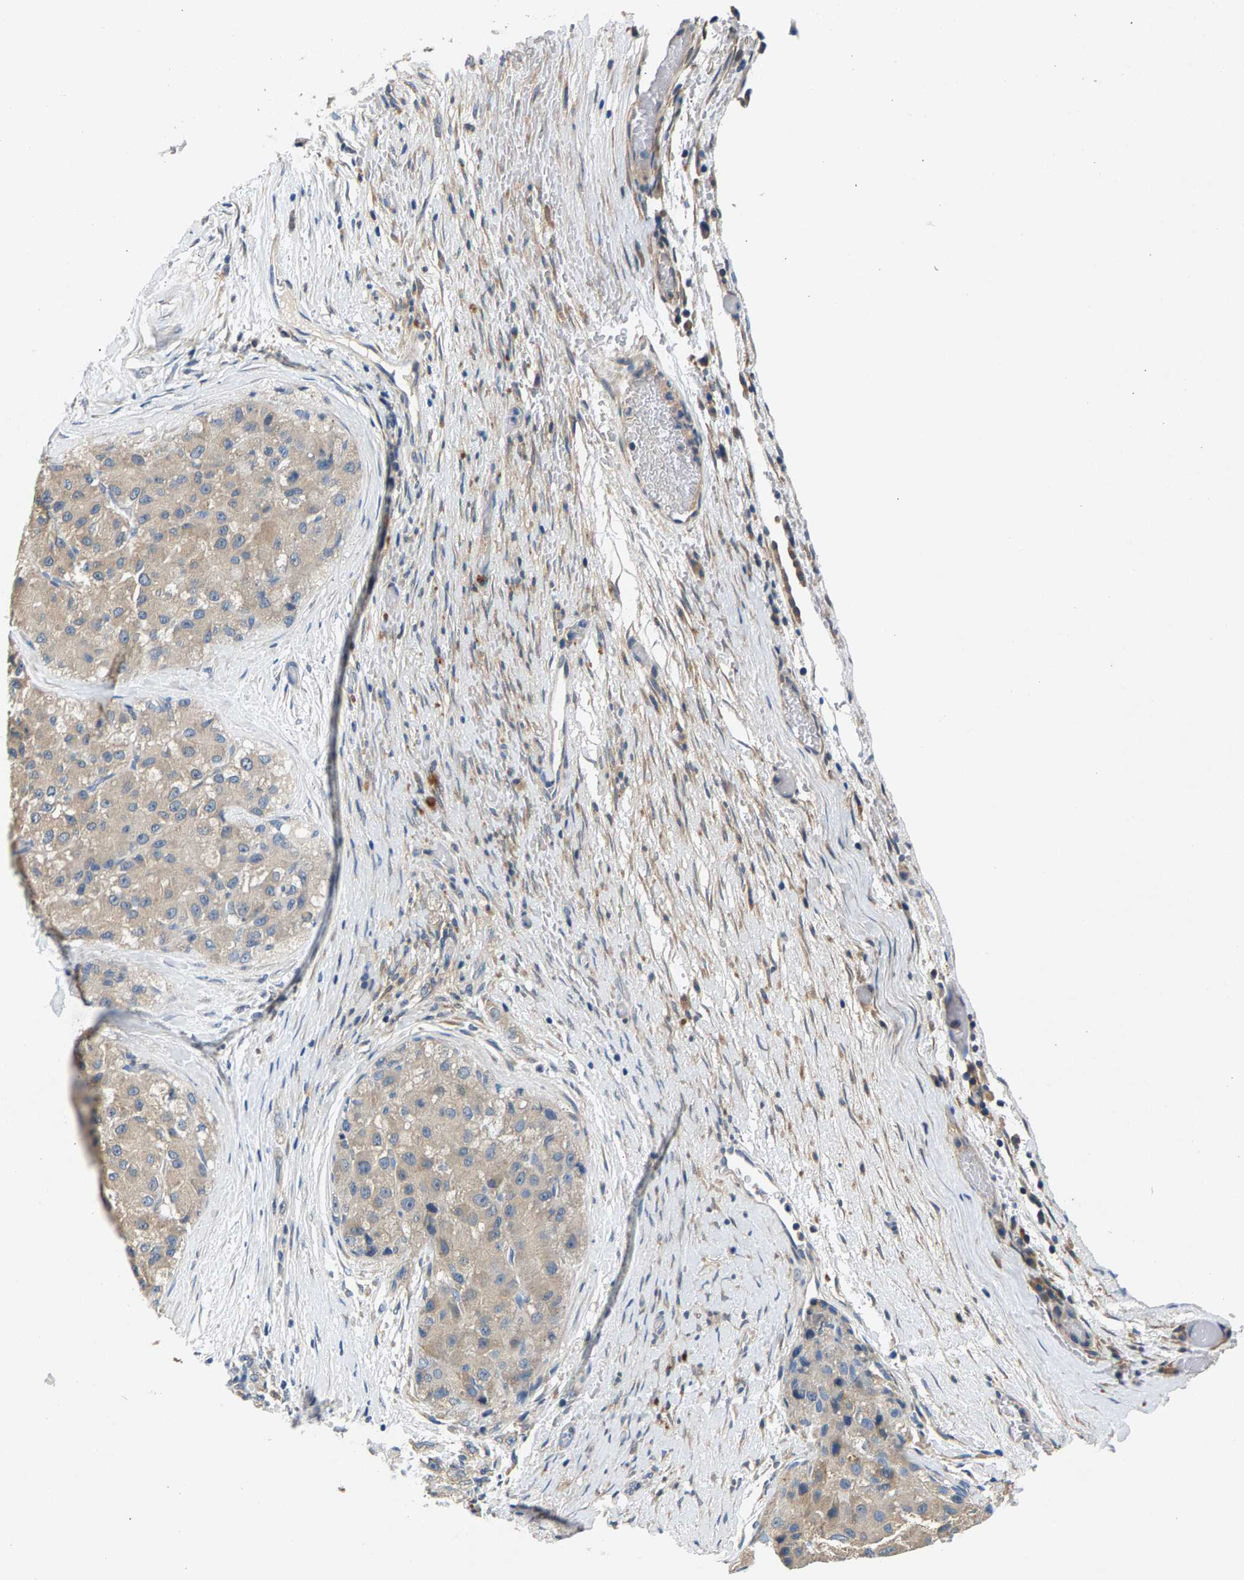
{"staining": {"intensity": "weak", "quantity": ">75%", "location": "cytoplasmic/membranous"}, "tissue": "liver cancer", "cell_type": "Tumor cells", "image_type": "cancer", "snomed": [{"axis": "morphology", "description": "Carcinoma, Hepatocellular, NOS"}, {"axis": "topography", "description": "Liver"}], "caption": "Protein staining by IHC displays weak cytoplasmic/membranous expression in approximately >75% of tumor cells in liver cancer. Nuclei are stained in blue.", "gene": "NT5C", "patient": {"sex": "male", "age": 80}}